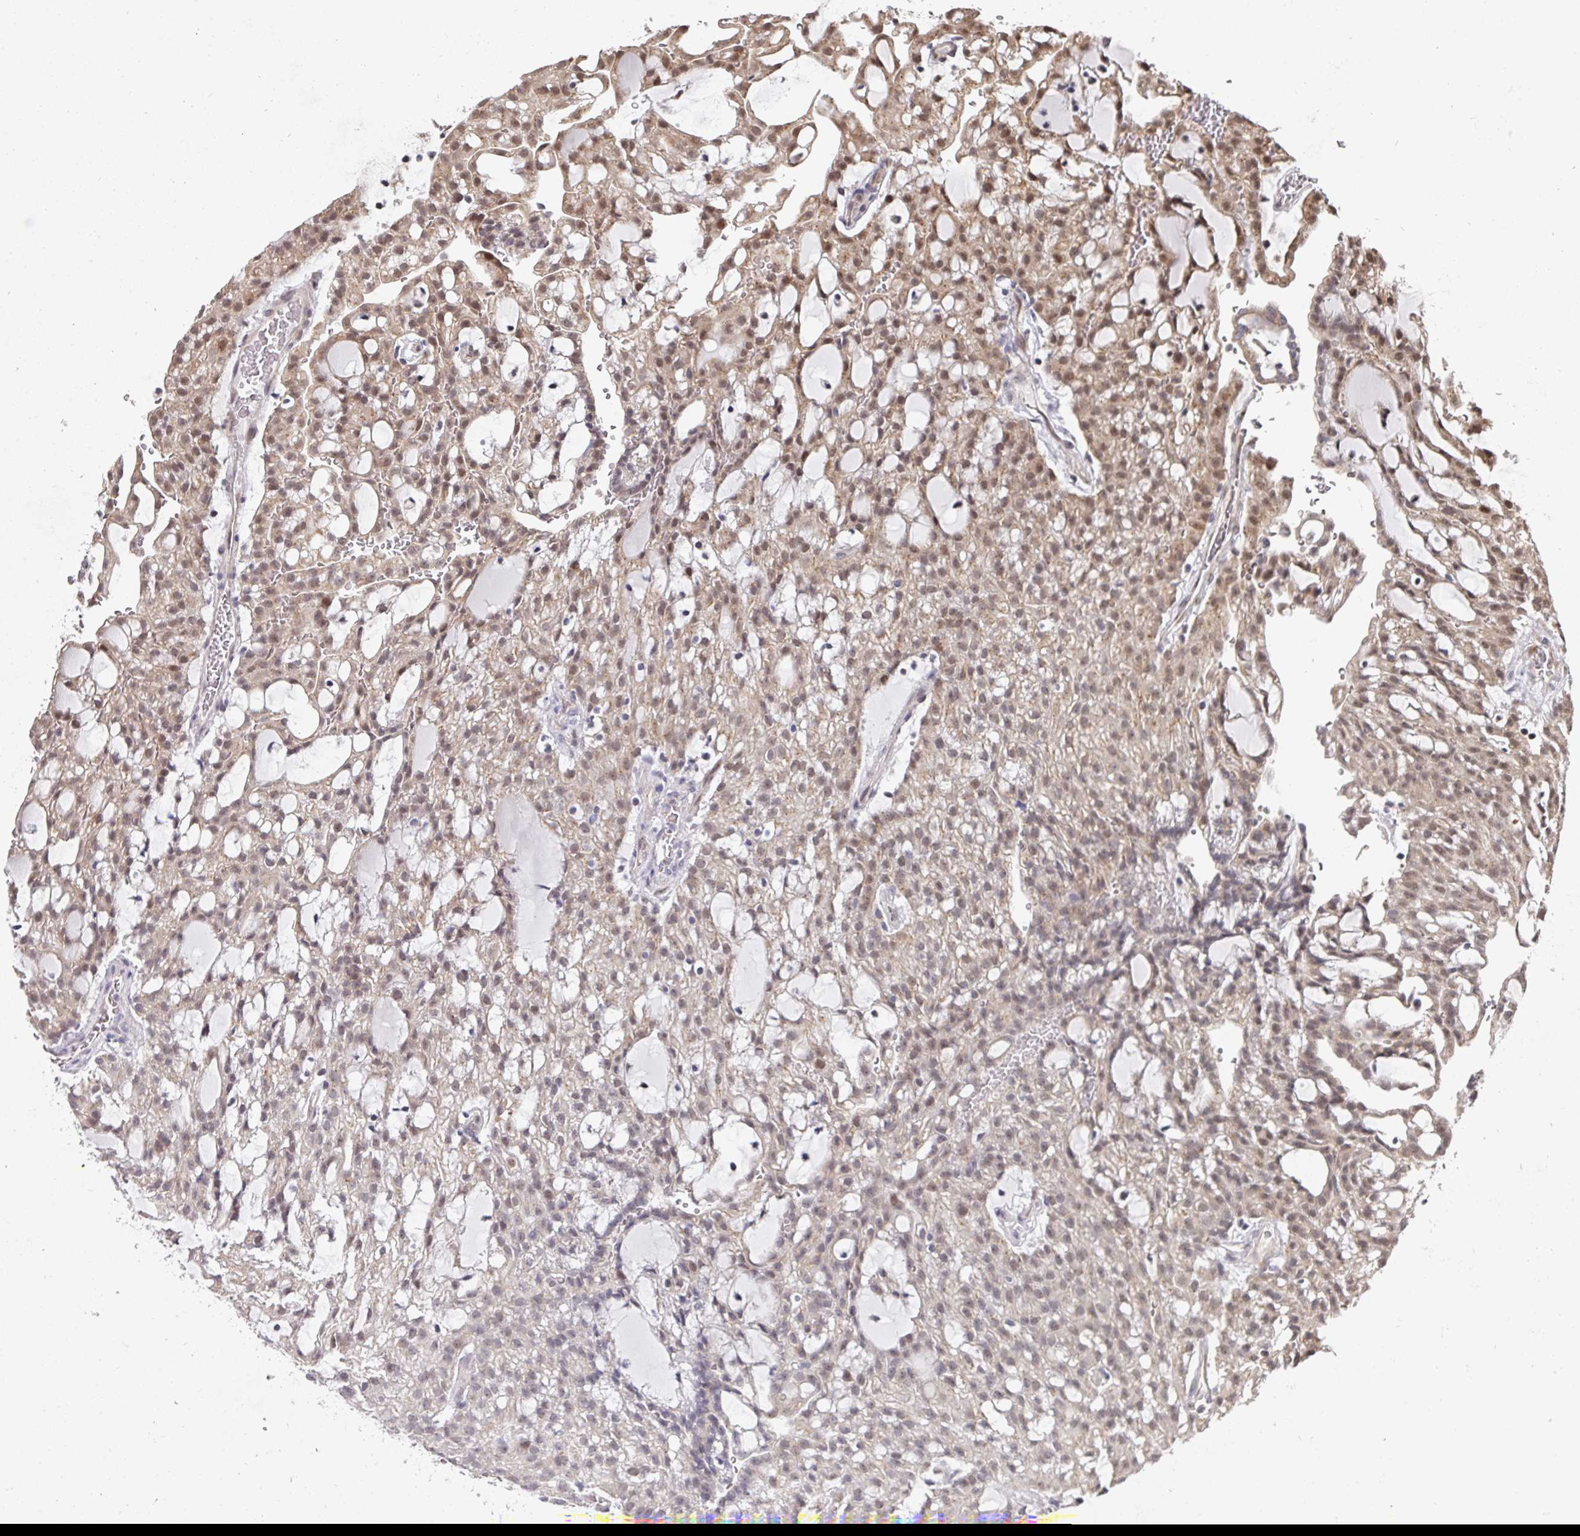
{"staining": {"intensity": "weak", "quantity": ">75%", "location": "cytoplasmic/membranous,nuclear"}, "tissue": "renal cancer", "cell_type": "Tumor cells", "image_type": "cancer", "snomed": [{"axis": "morphology", "description": "Adenocarcinoma, NOS"}, {"axis": "topography", "description": "Kidney"}], "caption": "Protein expression analysis of renal cancer exhibits weak cytoplasmic/membranous and nuclear expression in approximately >75% of tumor cells.", "gene": "C18orf25", "patient": {"sex": "male", "age": 63}}